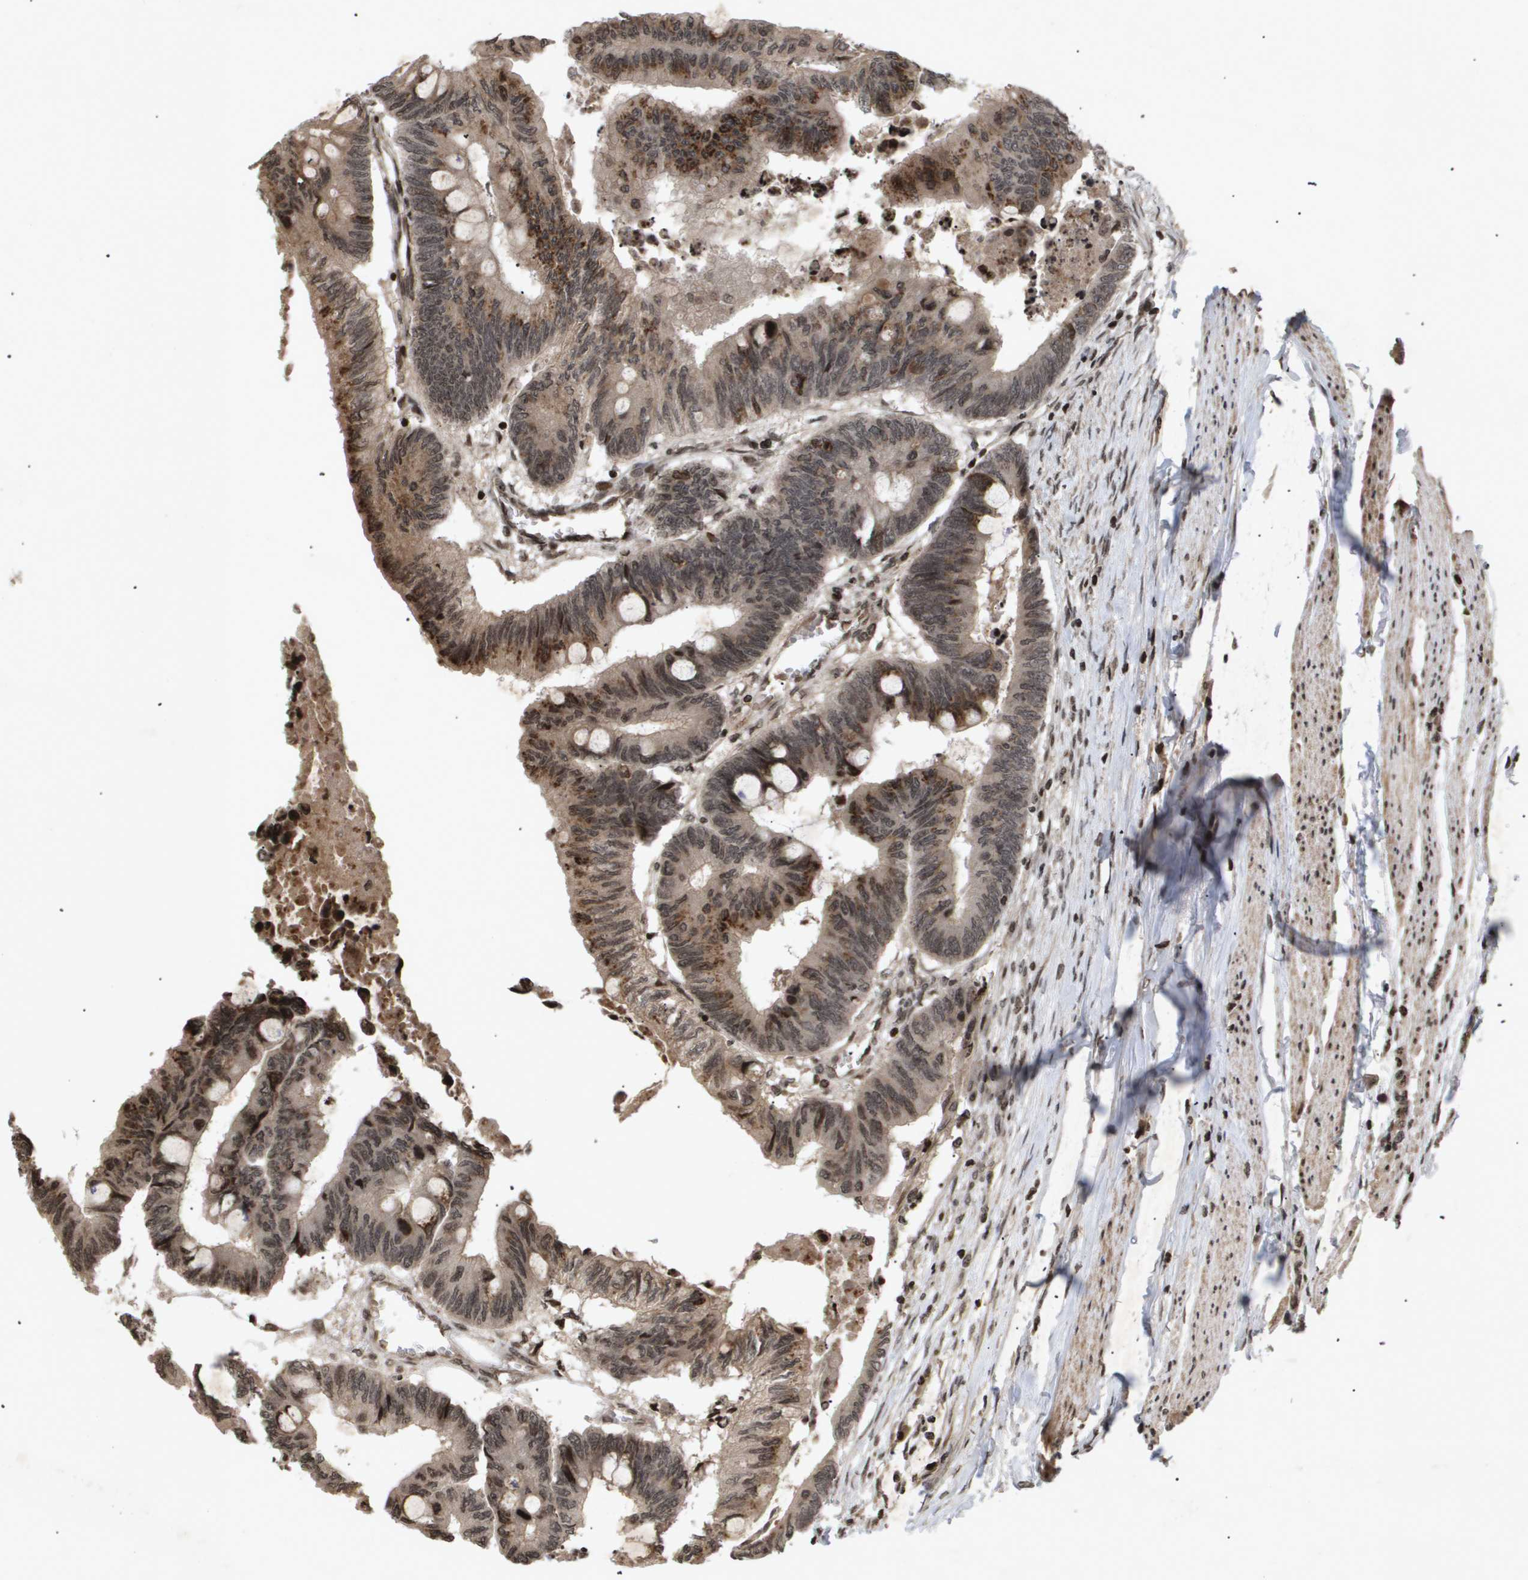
{"staining": {"intensity": "strong", "quantity": "<25%", "location": "cytoplasmic/membranous"}, "tissue": "colorectal cancer", "cell_type": "Tumor cells", "image_type": "cancer", "snomed": [{"axis": "morphology", "description": "Normal tissue, NOS"}, {"axis": "morphology", "description": "Adenocarcinoma, NOS"}, {"axis": "topography", "description": "Rectum"}, {"axis": "topography", "description": "Peripheral nerve tissue"}], "caption": "Immunohistochemical staining of colorectal adenocarcinoma exhibits strong cytoplasmic/membranous protein expression in approximately <25% of tumor cells. Nuclei are stained in blue.", "gene": "HSPA6", "patient": {"sex": "male", "age": 92}}